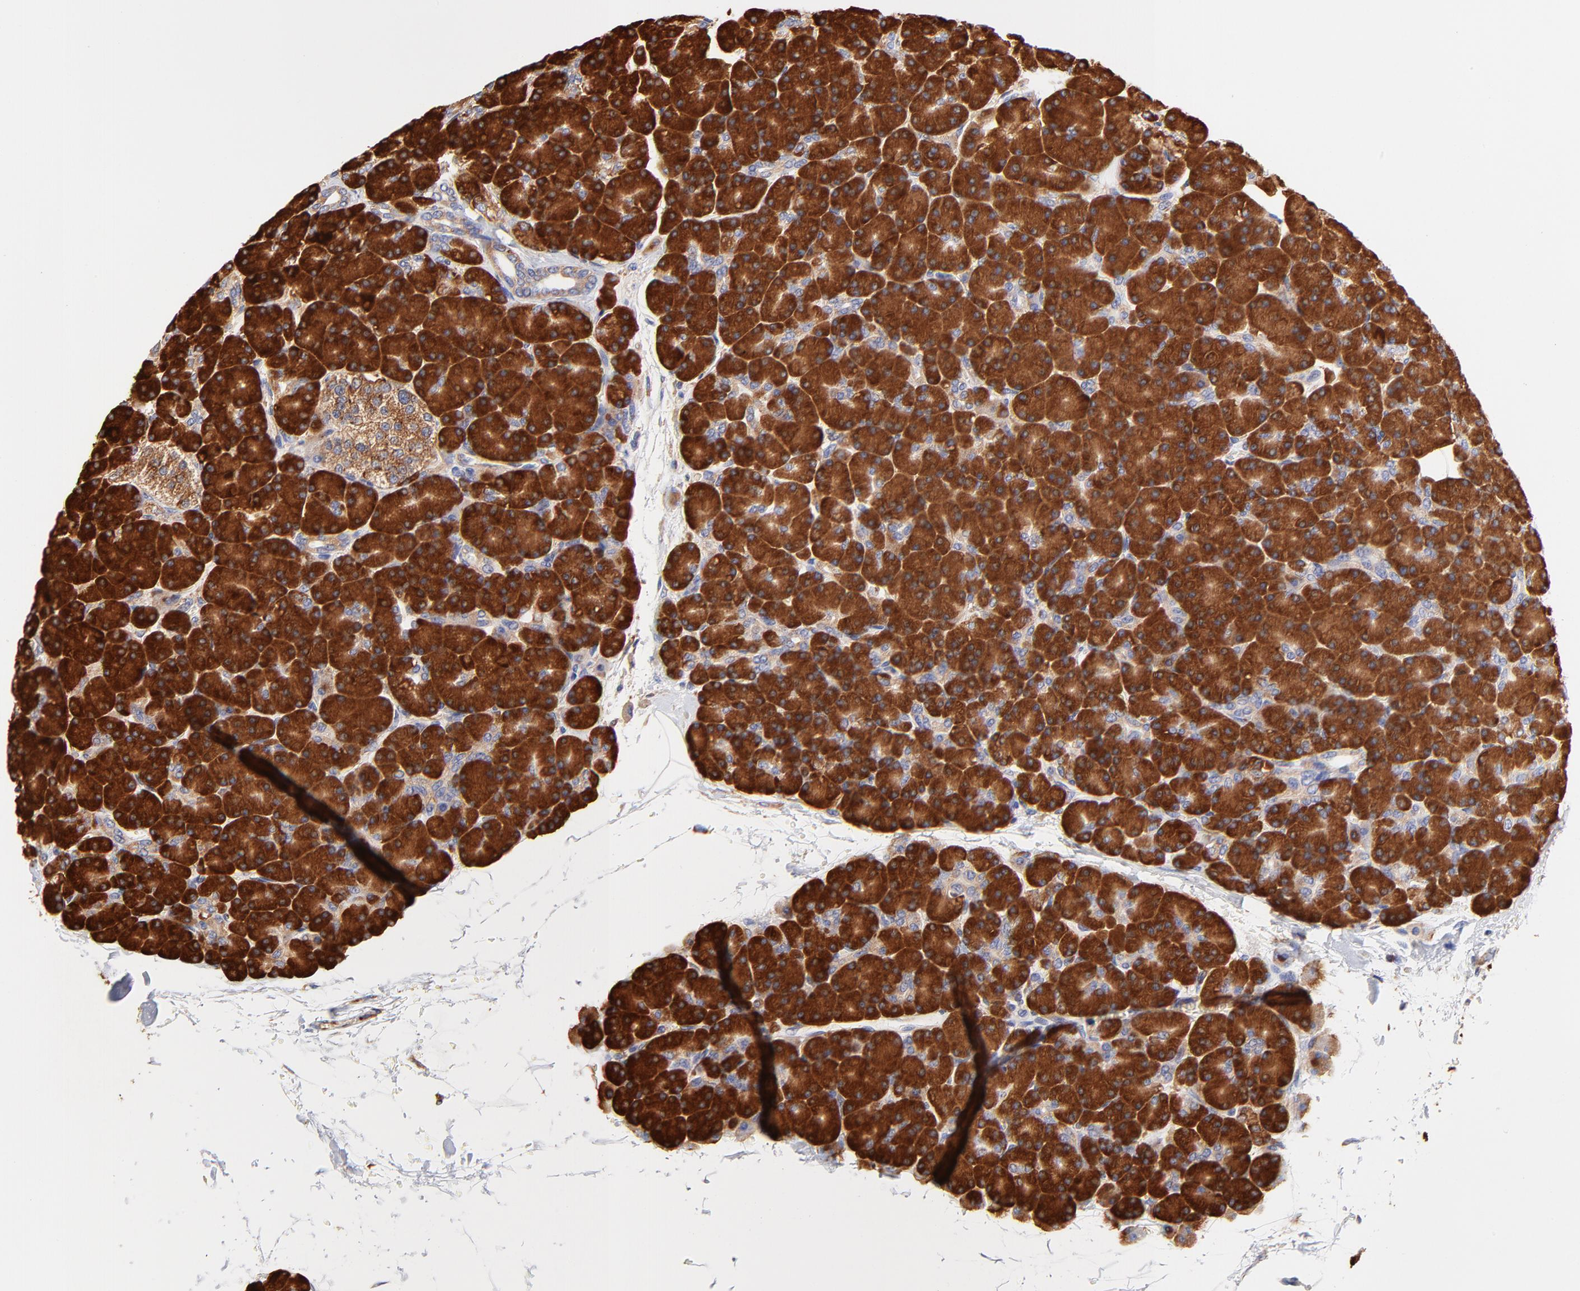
{"staining": {"intensity": "strong", "quantity": ">75%", "location": "cytoplasmic/membranous"}, "tissue": "pancreas", "cell_type": "Exocrine glandular cells", "image_type": "normal", "snomed": [{"axis": "morphology", "description": "Normal tissue, NOS"}, {"axis": "topography", "description": "Pancreas"}], "caption": "Pancreas stained with immunohistochemistry reveals strong cytoplasmic/membranous positivity in about >75% of exocrine glandular cells. (brown staining indicates protein expression, while blue staining denotes nuclei).", "gene": "RPL27", "patient": {"sex": "female", "age": 43}}